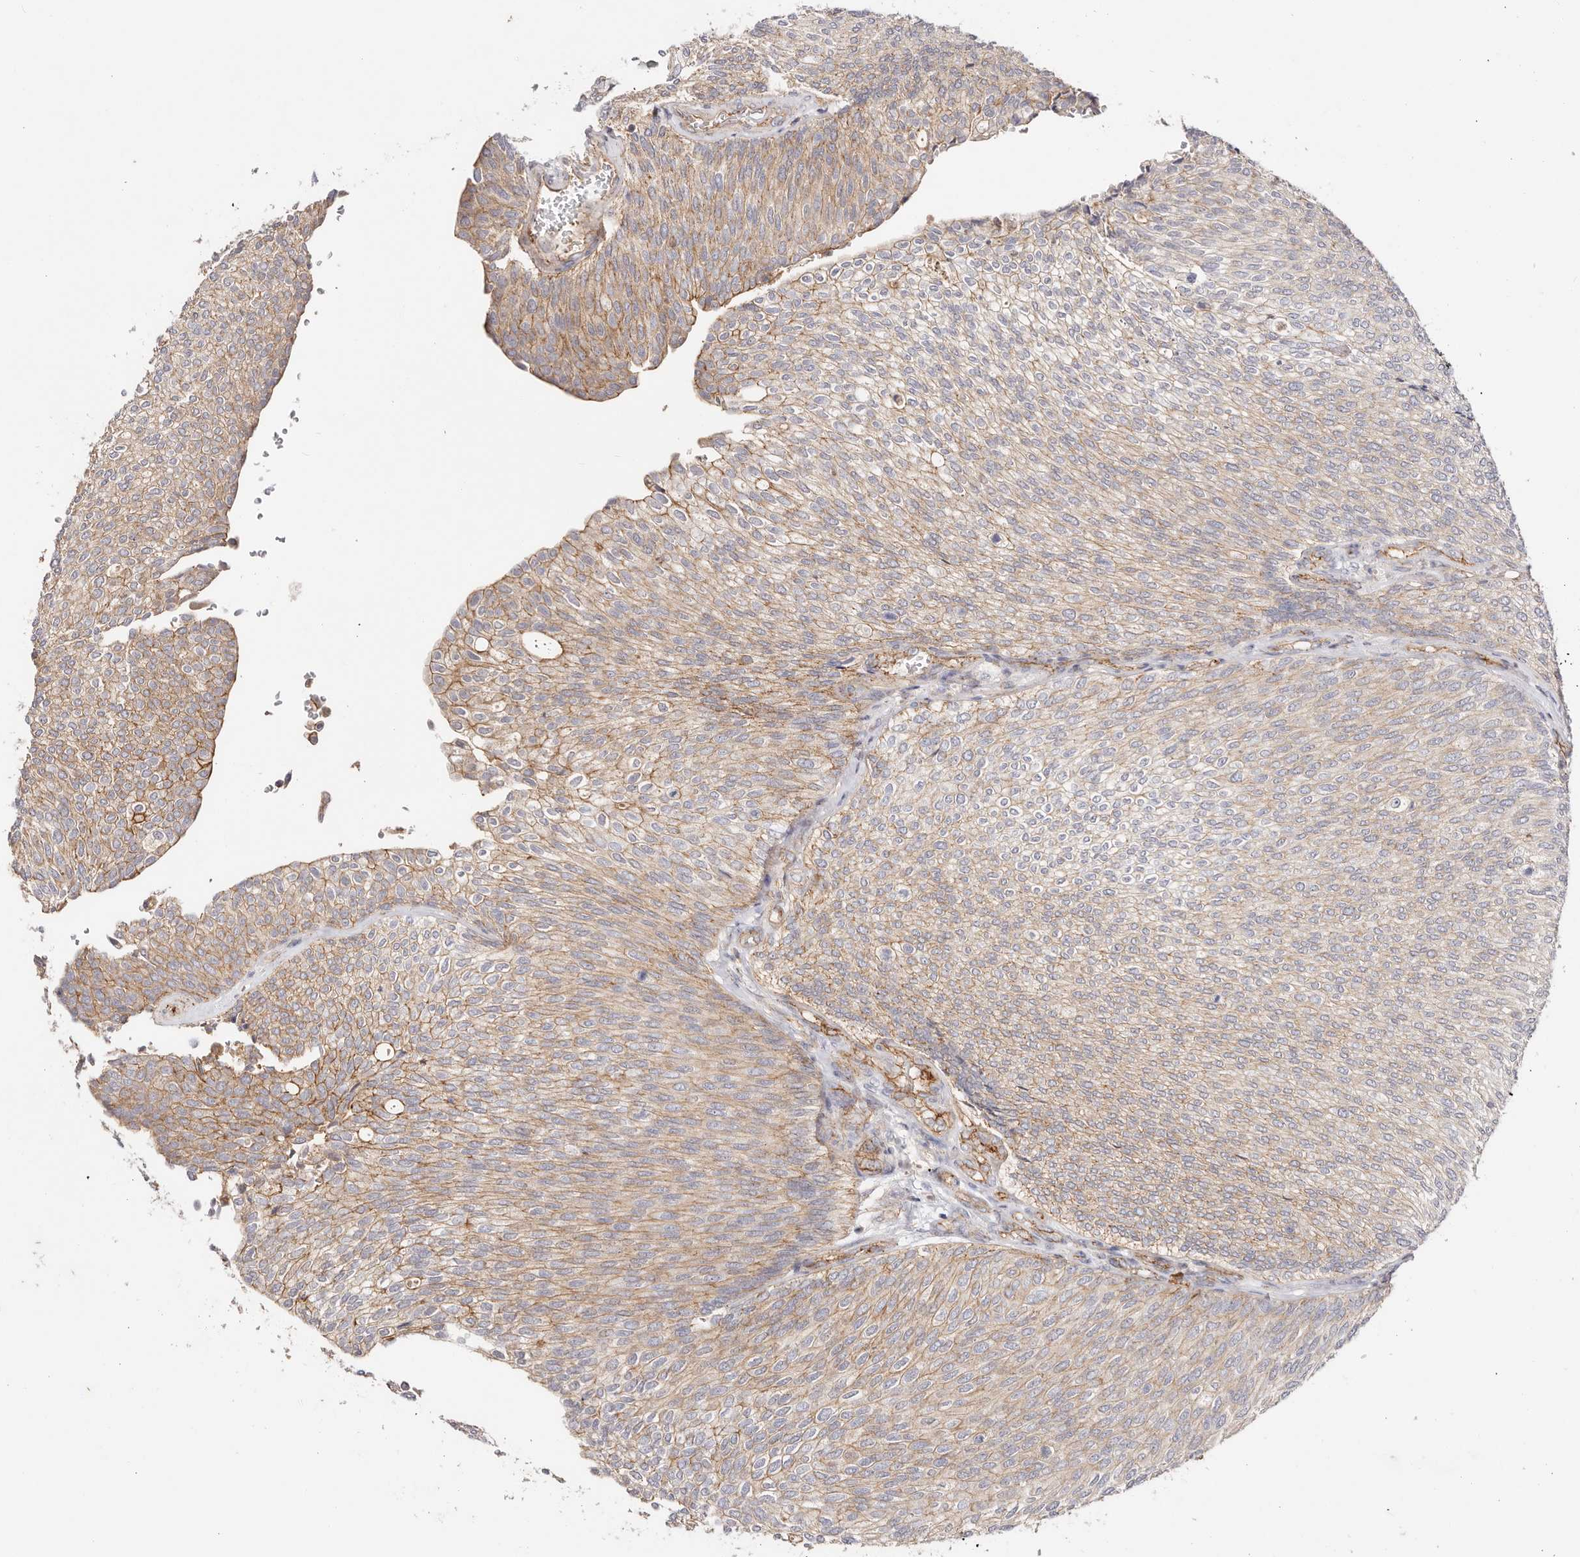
{"staining": {"intensity": "moderate", "quantity": ">75%", "location": "cytoplasmic/membranous"}, "tissue": "urothelial cancer", "cell_type": "Tumor cells", "image_type": "cancer", "snomed": [{"axis": "morphology", "description": "Urothelial carcinoma, Low grade"}, {"axis": "topography", "description": "Urinary bladder"}], "caption": "Immunohistochemical staining of urothelial carcinoma (low-grade) shows moderate cytoplasmic/membranous protein staining in about >75% of tumor cells. The protein is stained brown, and the nuclei are stained in blue (DAB (3,3'-diaminobenzidine) IHC with brightfield microscopy, high magnification).", "gene": "SLC35B2", "patient": {"sex": "female", "age": 79}}